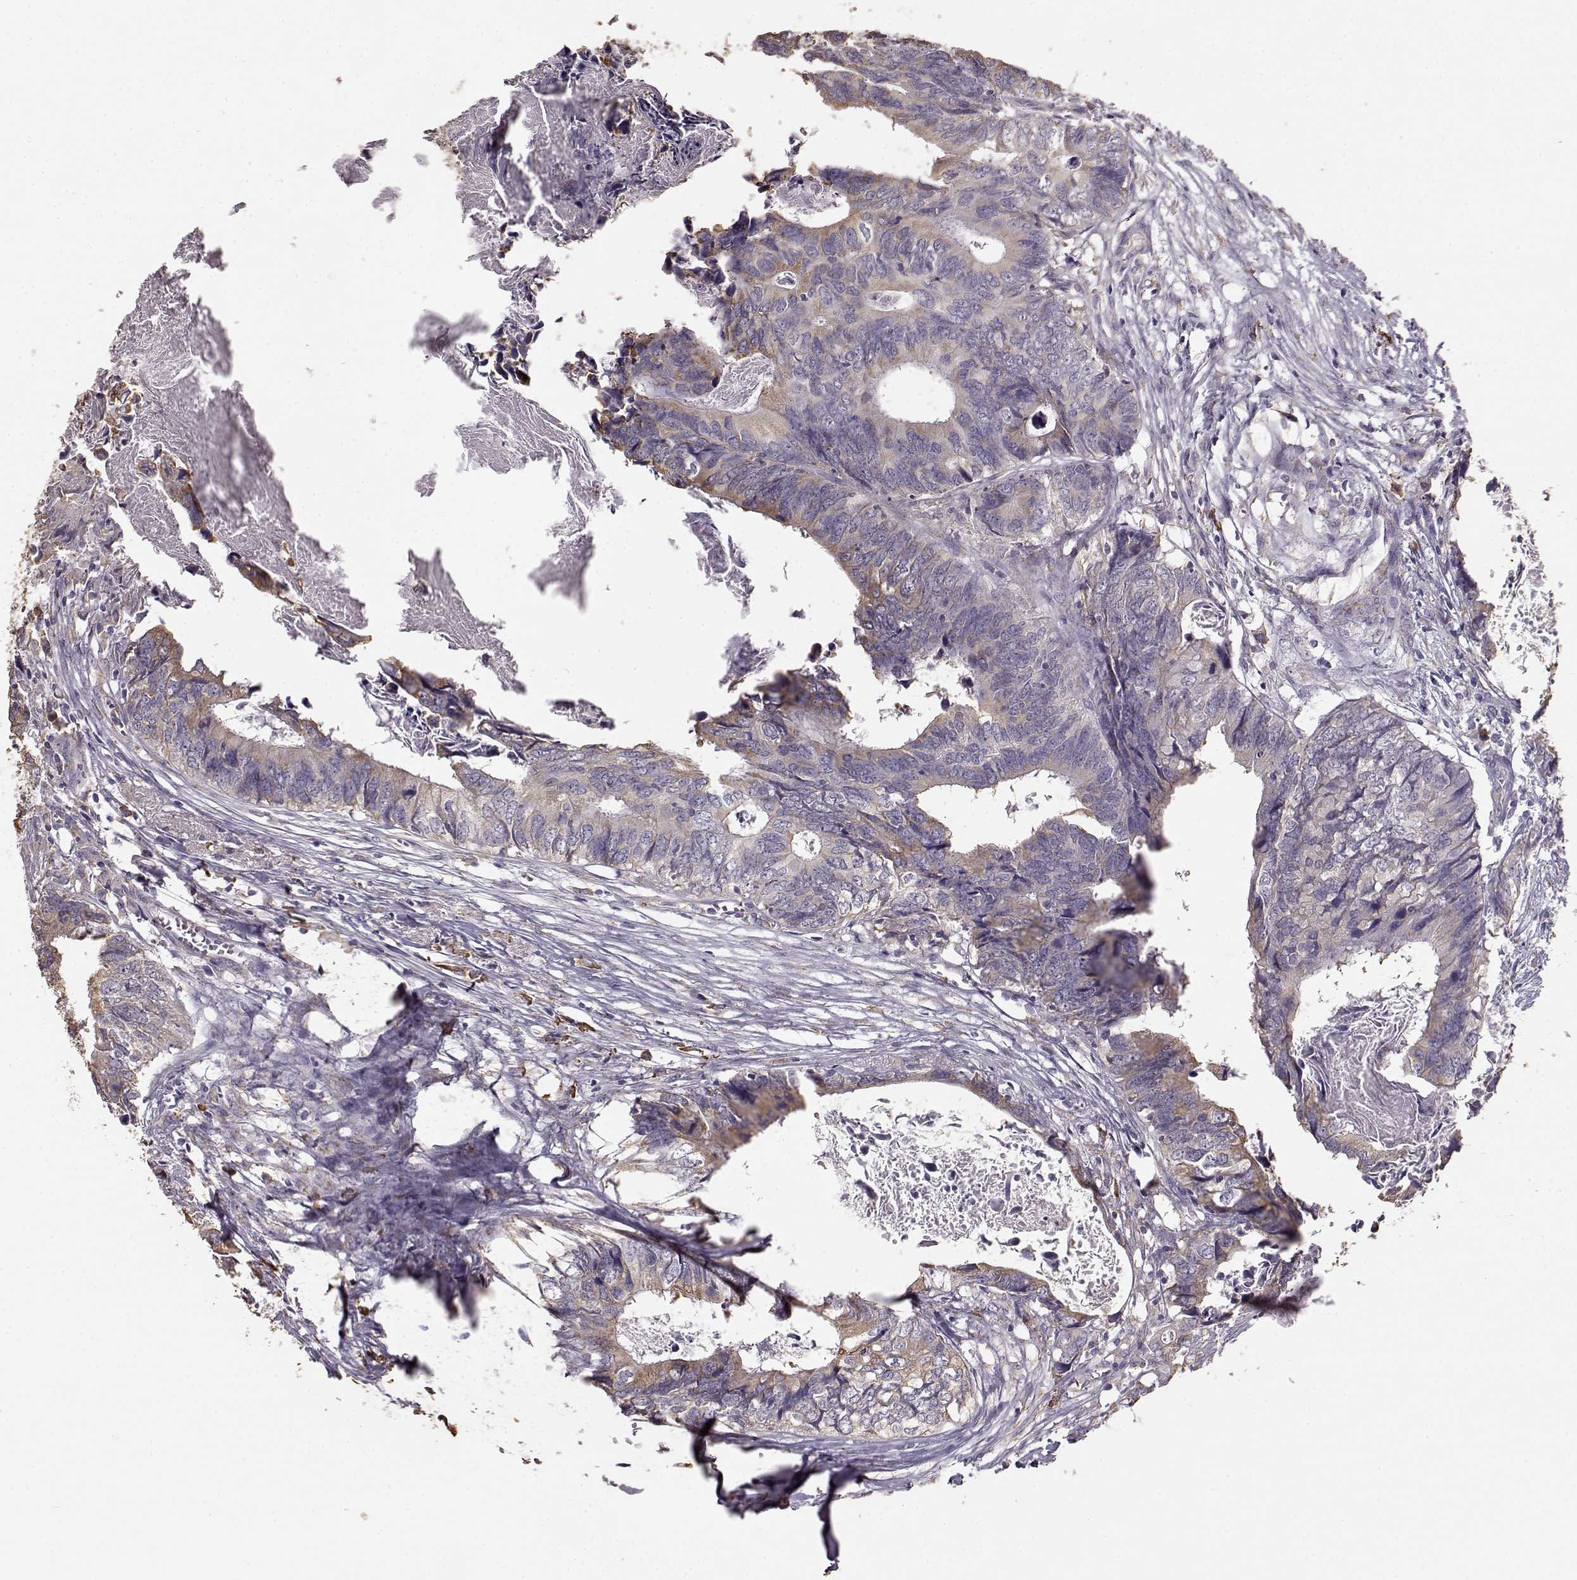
{"staining": {"intensity": "weak", "quantity": "<25%", "location": "cytoplasmic/membranous"}, "tissue": "colorectal cancer", "cell_type": "Tumor cells", "image_type": "cancer", "snomed": [{"axis": "morphology", "description": "Adenocarcinoma, NOS"}, {"axis": "topography", "description": "Colon"}], "caption": "This is a histopathology image of immunohistochemistry staining of colorectal cancer (adenocarcinoma), which shows no expression in tumor cells. The staining is performed using DAB brown chromogen with nuclei counter-stained in using hematoxylin.", "gene": "GABRG3", "patient": {"sex": "female", "age": 82}}